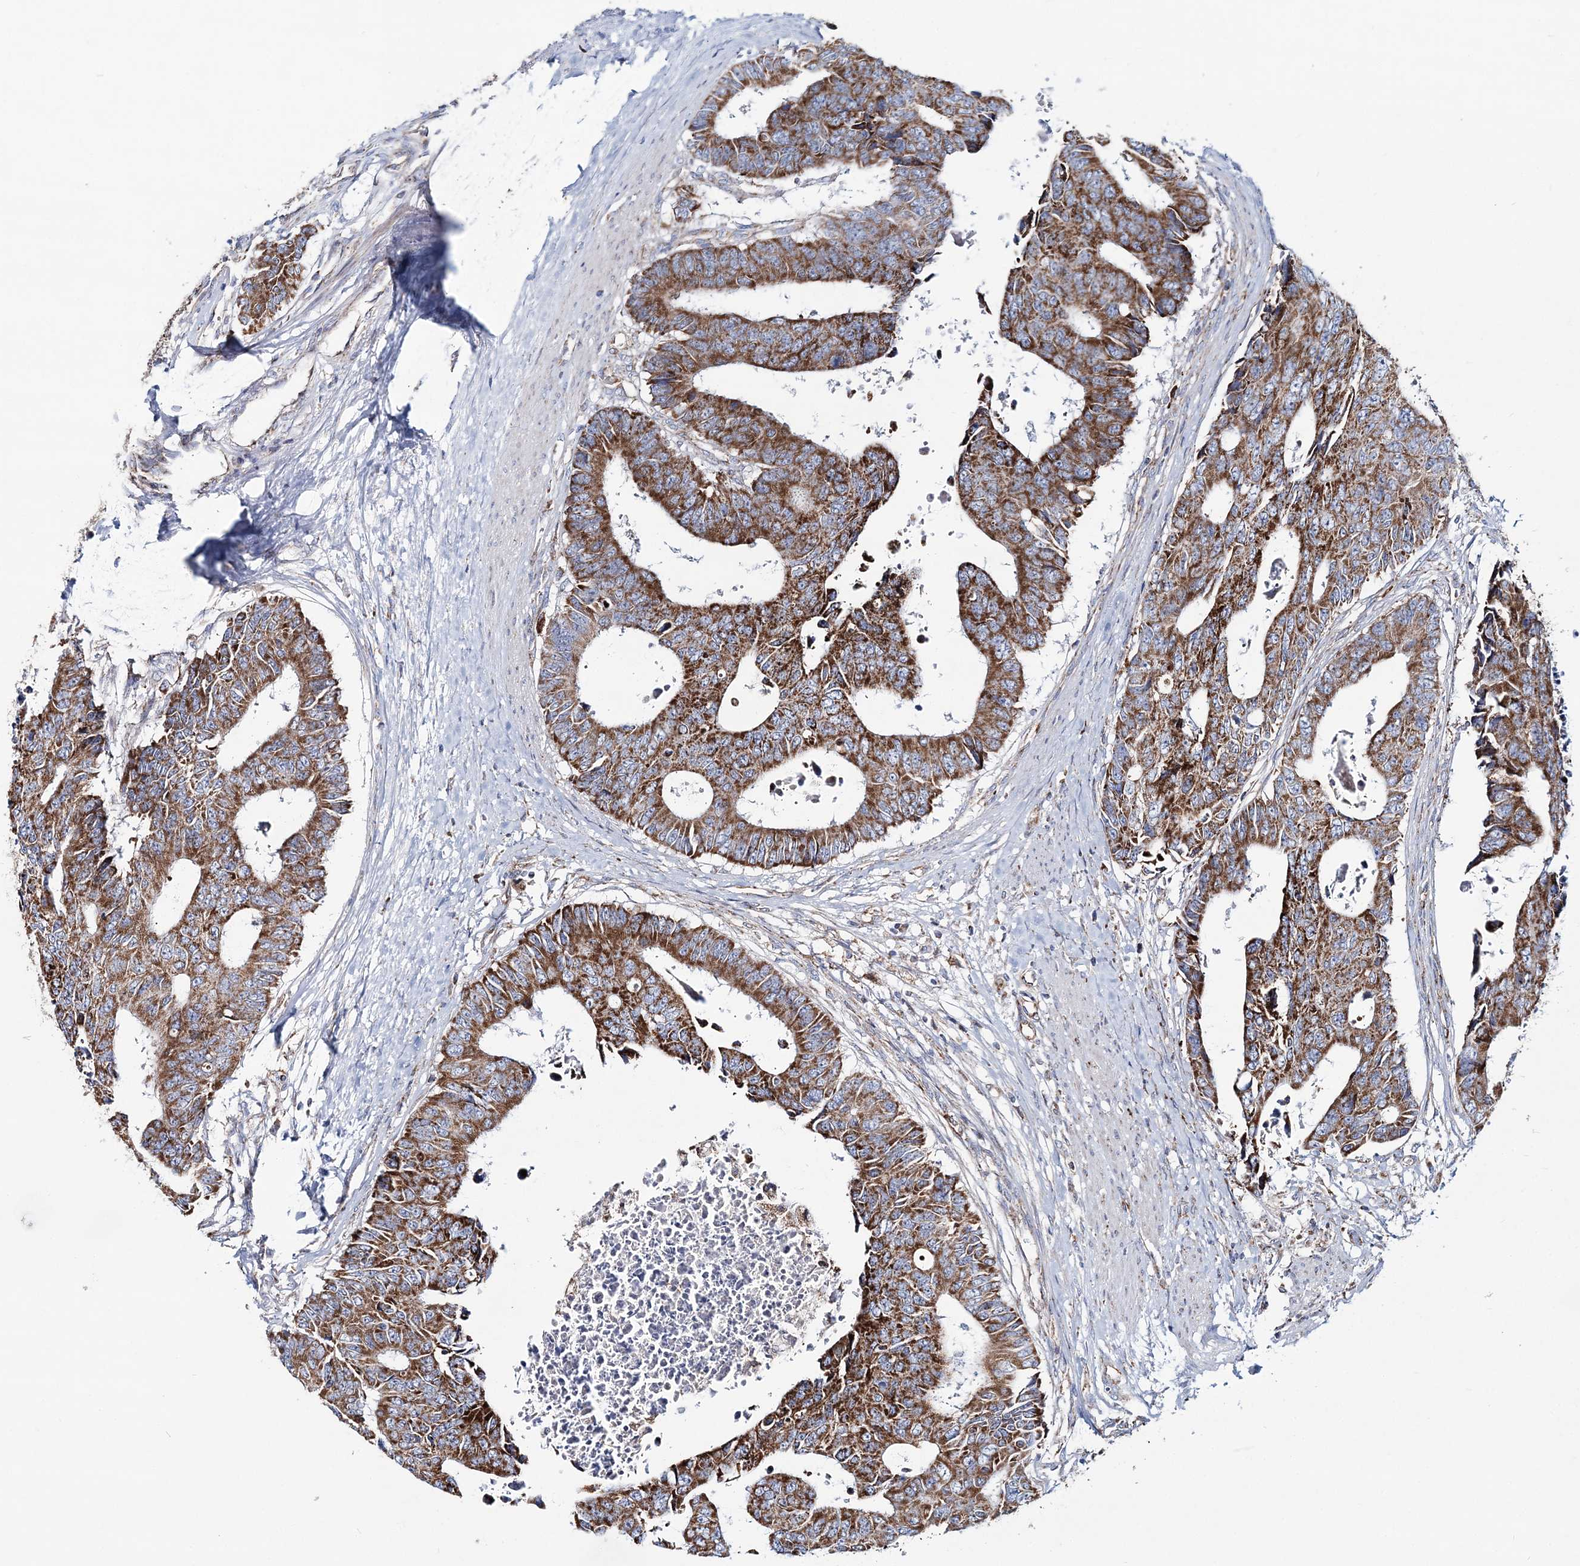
{"staining": {"intensity": "strong", "quantity": ">75%", "location": "cytoplasmic/membranous"}, "tissue": "colorectal cancer", "cell_type": "Tumor cells", "image_type": "cancer", "snomed": [{"axis": "morphology", "description": "Adenocarcinoma, NOS"}, {"axis": "topography", "description": "Rectum"}], "caption": "Colorectal cancer tissue displays strong cytoplasmic/membranous expression in approximately >75% of tumor cells, visualized by immunohistochemistry. (Stains: DAB in brown, nuclei in blue, Microscopy: brightfield microscopy at high magnification).", "gene": "ARHGAP6", "patient": {"sex": "male", "age": 84}}